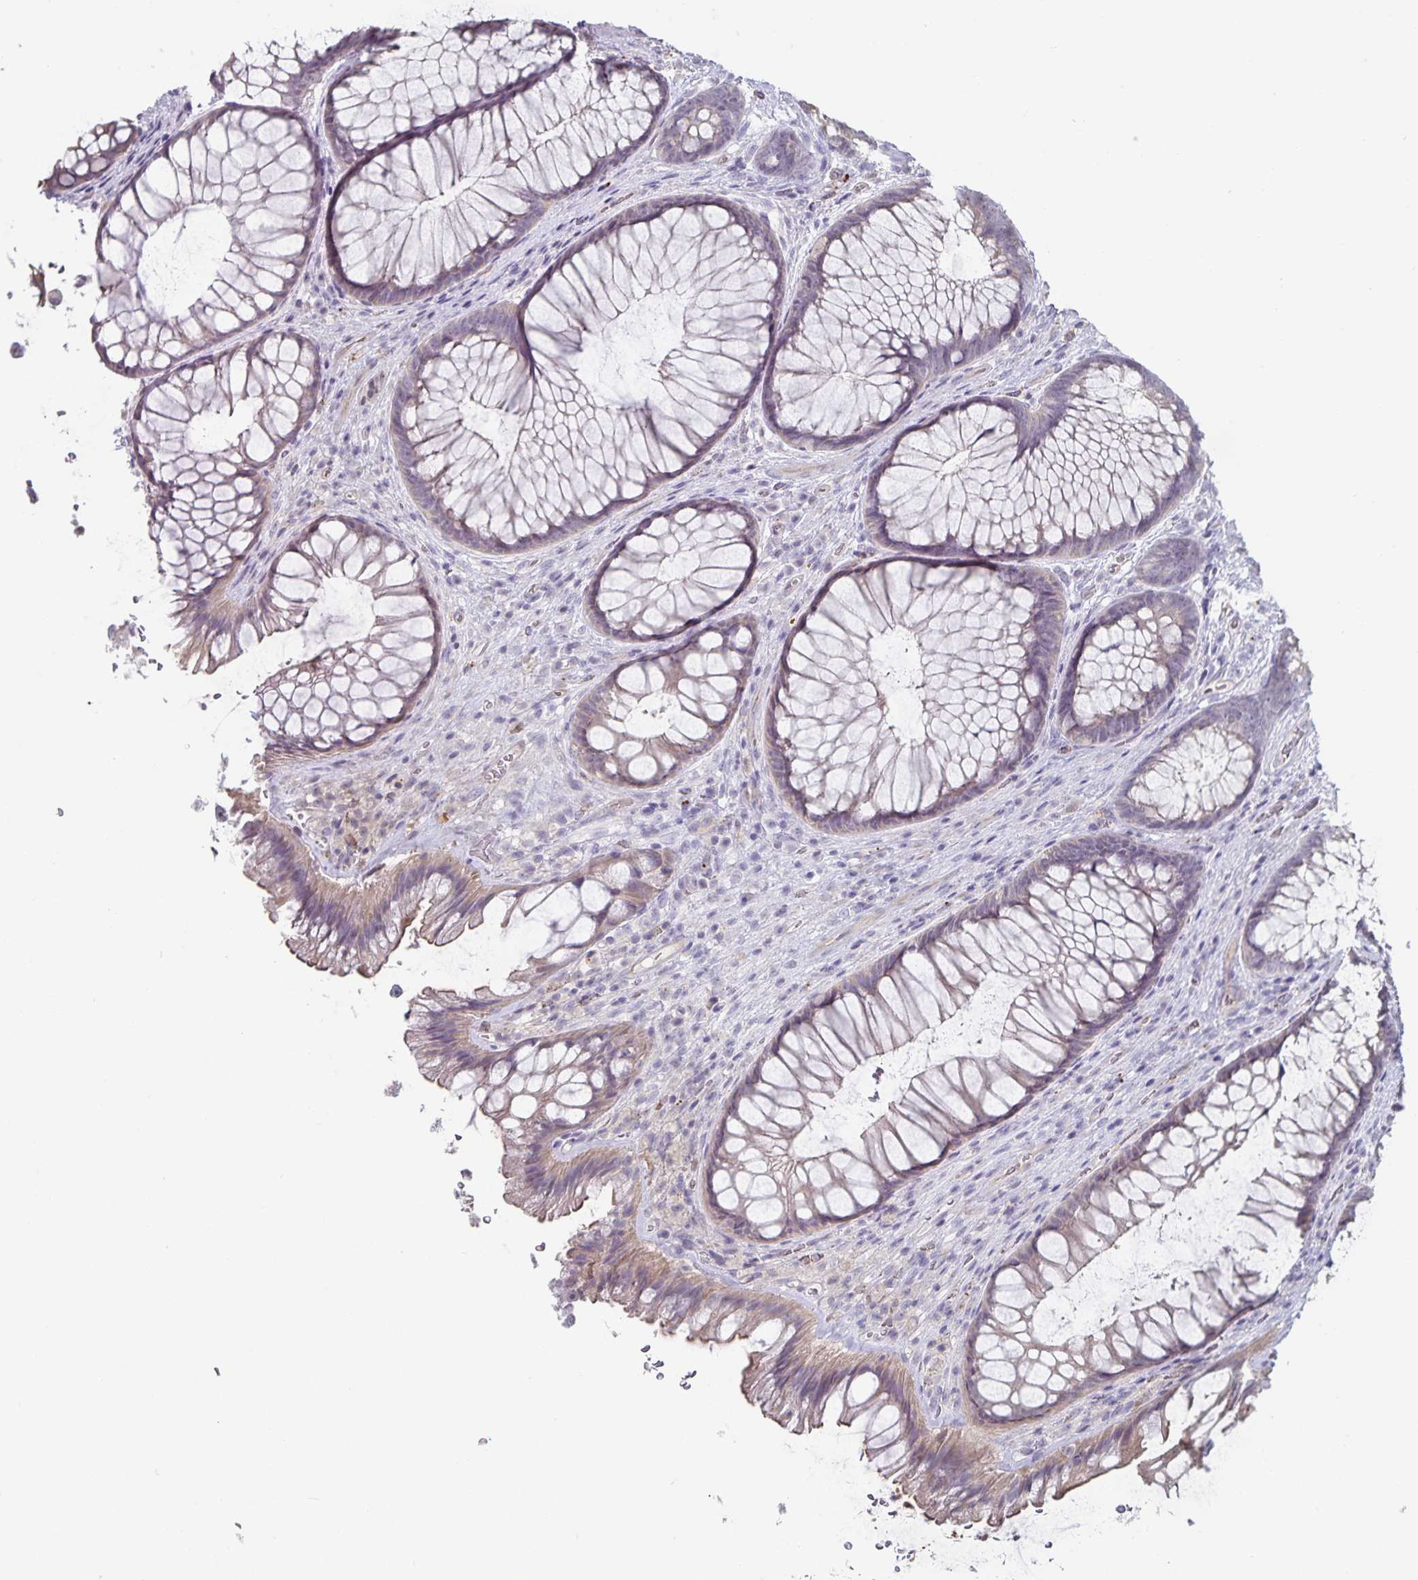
{"staining": {"intensity": "weak", "quantity": "25%-75%", "location": "cytoplasmic/membranous"}, "tissue": "rectum", "cell_type": "Glandular cells", "image_type": "normal", "snomed": [{"axis": "morphology", "description": "Normal tissue, NOS"}, {"axis": "topography", "description": "Rectum"}], "caption": "An image of rectum stained for a protein exhibits weak cytoplasmic/membranous brown staining in glandular cells.", "gene": "DNAH9", "patient": {"sex": "male", "age": 53}}